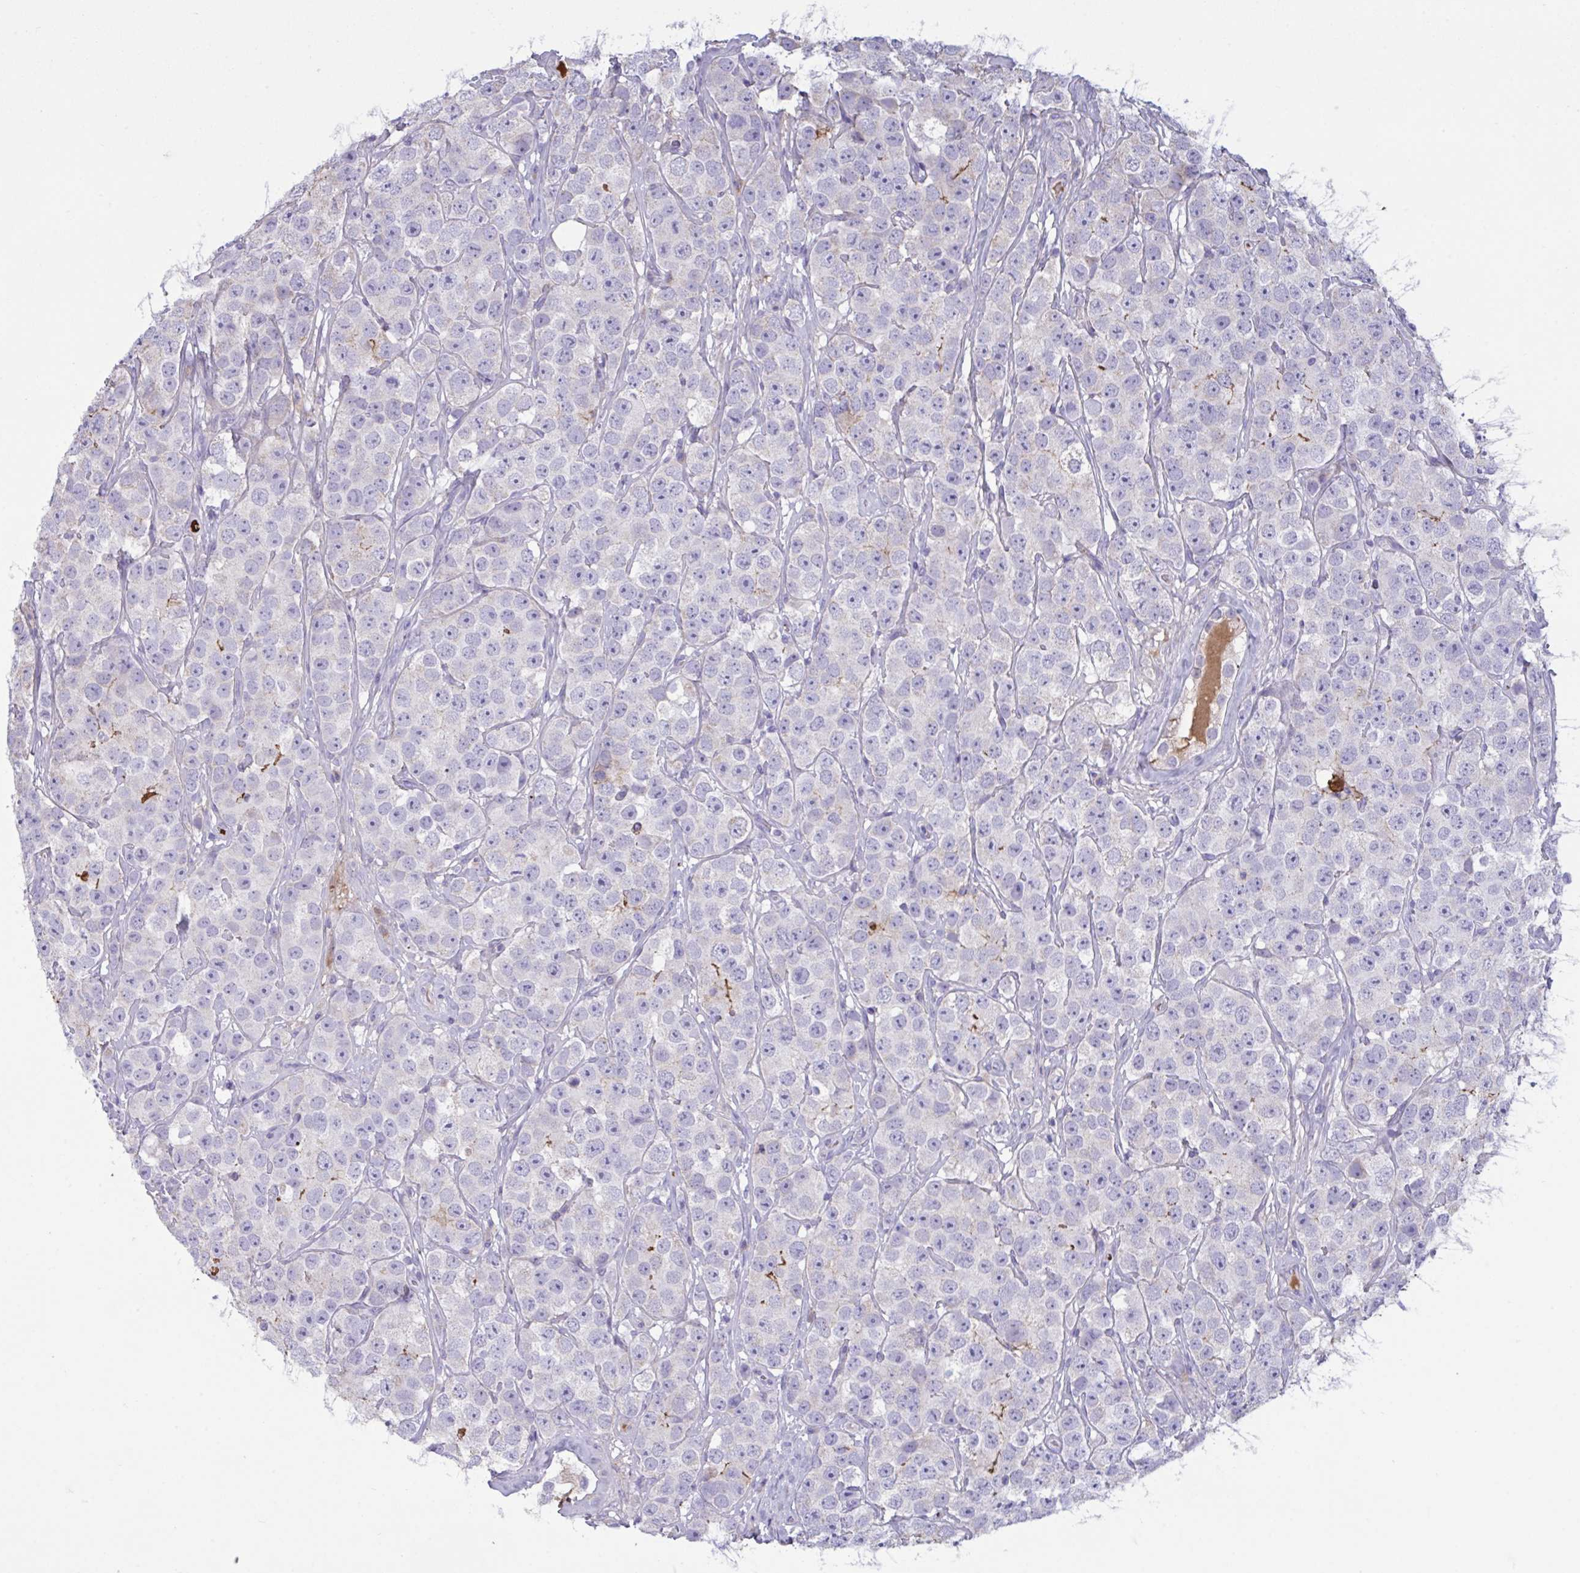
{"staining": {"intensity": "negative", "quantity": "none", "location": "none"}, "tissue": "testis cancer", "cell_type": "Tumor cells", "image_type": "cancer", "snomed": [{"axis": "morphology", "description": "Seminoma, NOS"}, {"axis": "topography", "description": "Testis"}], "caption": "Photomicrograph shows no significant protein expression in tumor cells of testis seminoma. (Stains: DAB (3,3'-diaminobenzidine) immunohistochemistry (IHC) with hematoxylin counter stain, Microscopy: brightfield microscopy at high magnification).", "gene": "IL1R1", "patient": {"sex": "male", "age": 28}}